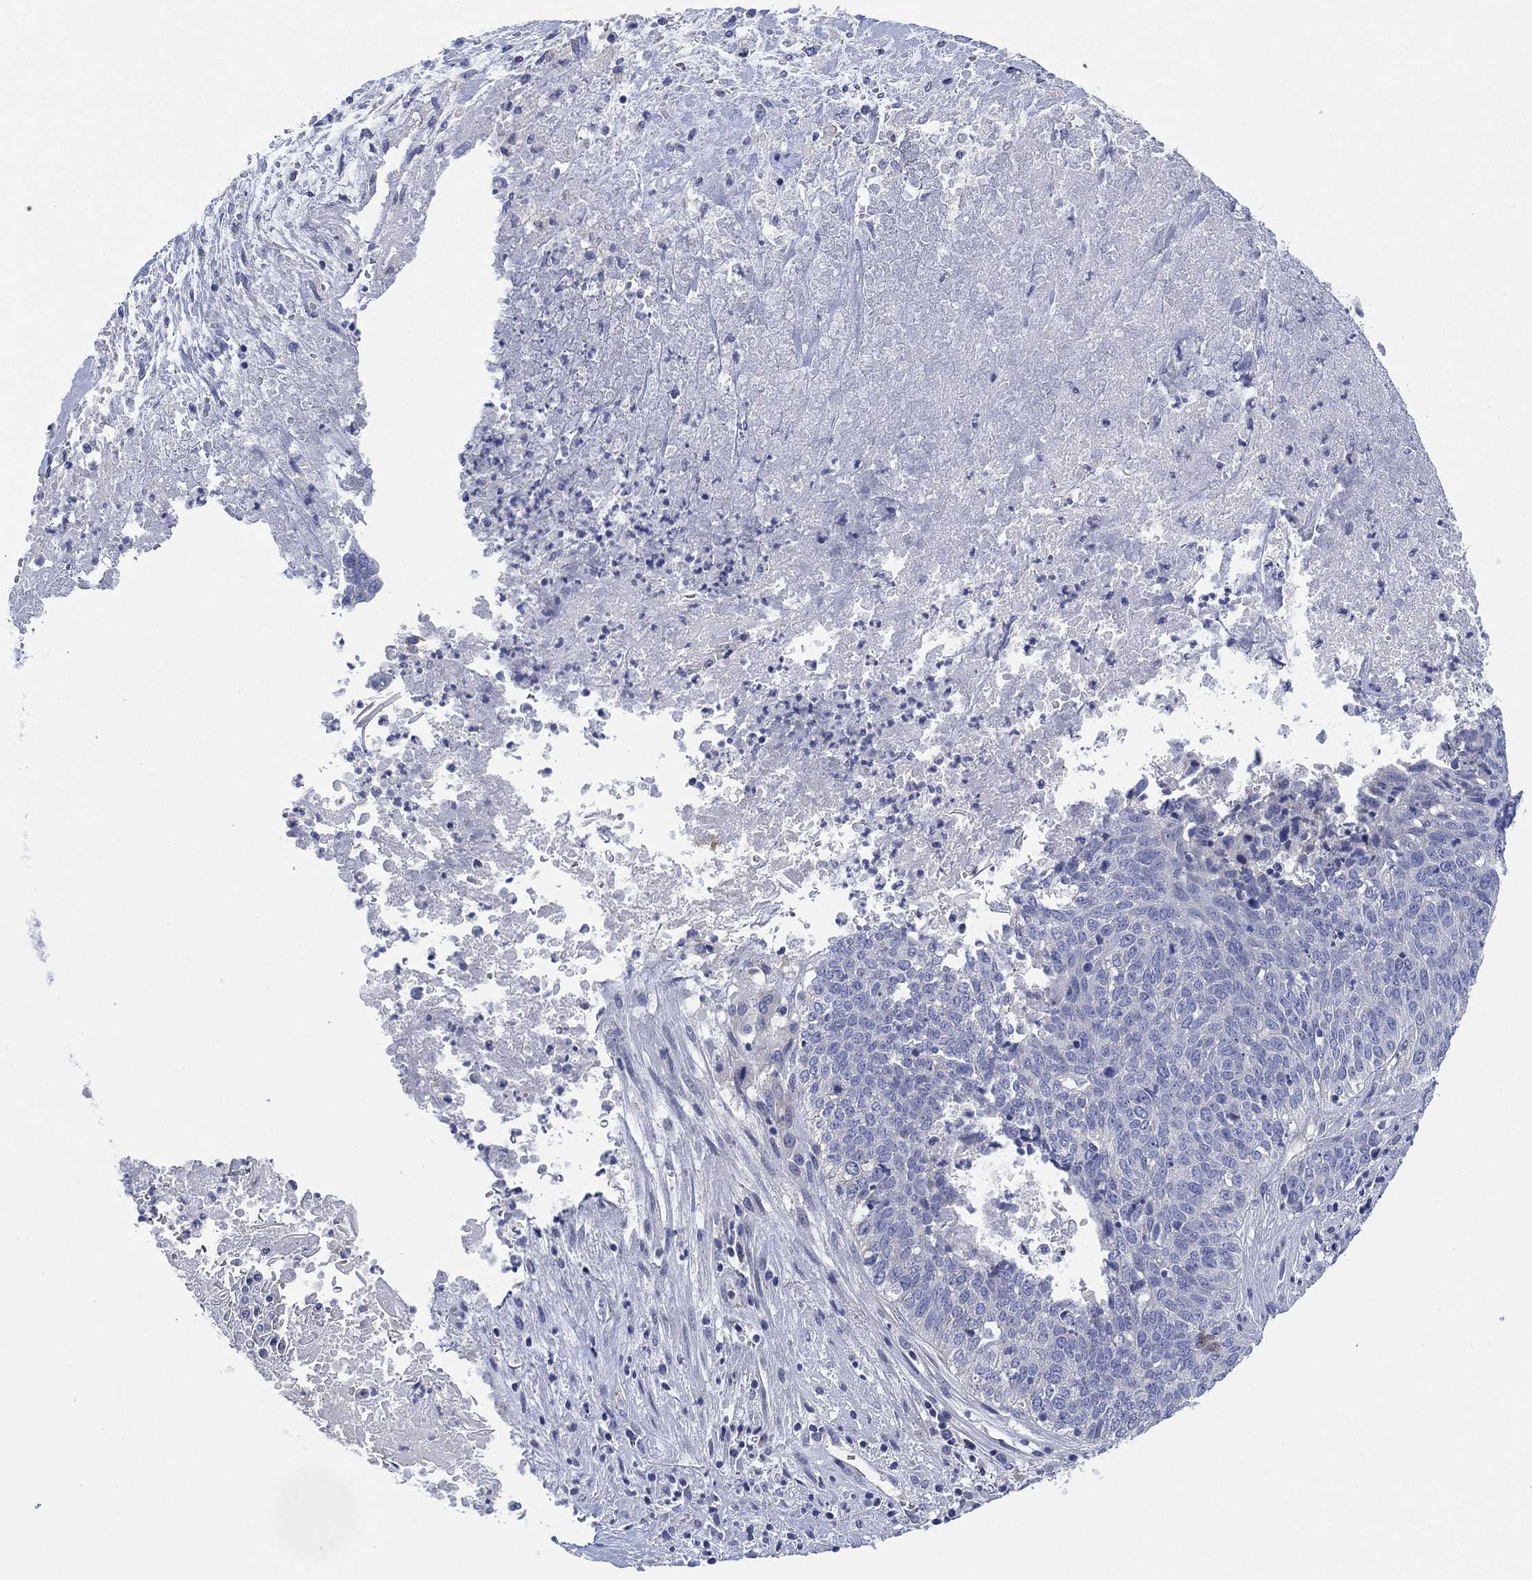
{"staining": {"intensity": "negative", "quantity": "none", "location": "none"}, "tissue": "lung cancer", "cell_type": "Tumor cells", "image_type": "cancer", "snomed": [{"axis": "morphology", "description": "Squamous cell carcinoma, NOS"}, {"axis": "topography", "description": "Lung"}], "caption": "Immunohistochemistry of human squamous cell carcinoma (lung) demonstrates no positivity in tumor cells. Nuclei are stained in blue.", "gene": "CHRNA3", "patient": {"sex": "male", "age": 64}}